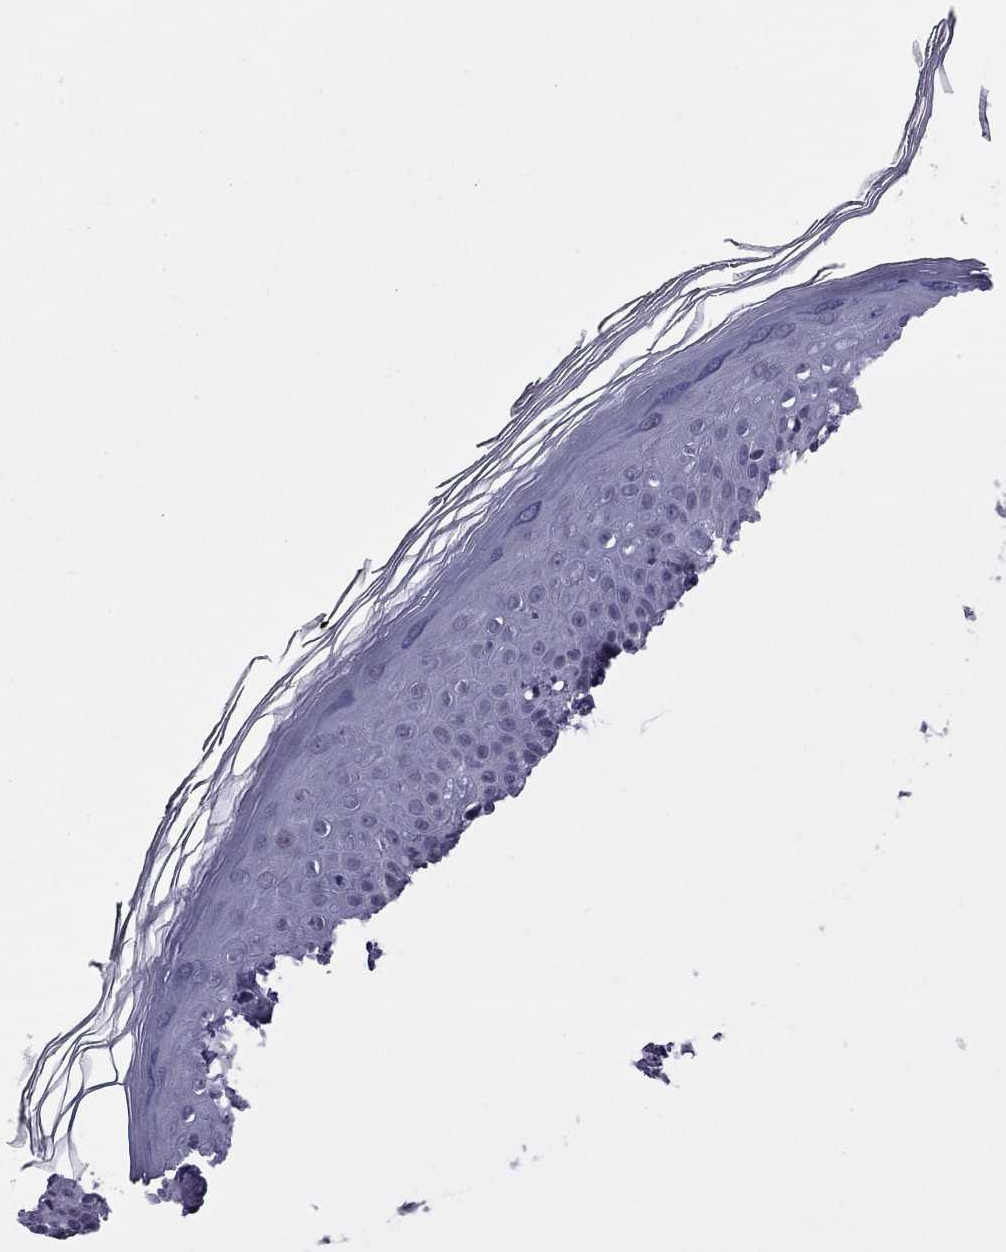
{"staining": {"intensity": "negative", "quantity": "none", "location": "none"}, "tissue": "skin", "cell_type": "Fibroblasts", "image_type": "normal", "snomed": [{"axis": "morphology", "description": "Normal tissue, NOS"}, {"axis": "topography", "description": "Skin"}], "caption": "IHC histopathology image of benign skin stained for a protein (brown), which demonstrates no expression in fibroblasts.", "gene": "CLTCL1", "patient": {"sex": "female", "age": 62}}